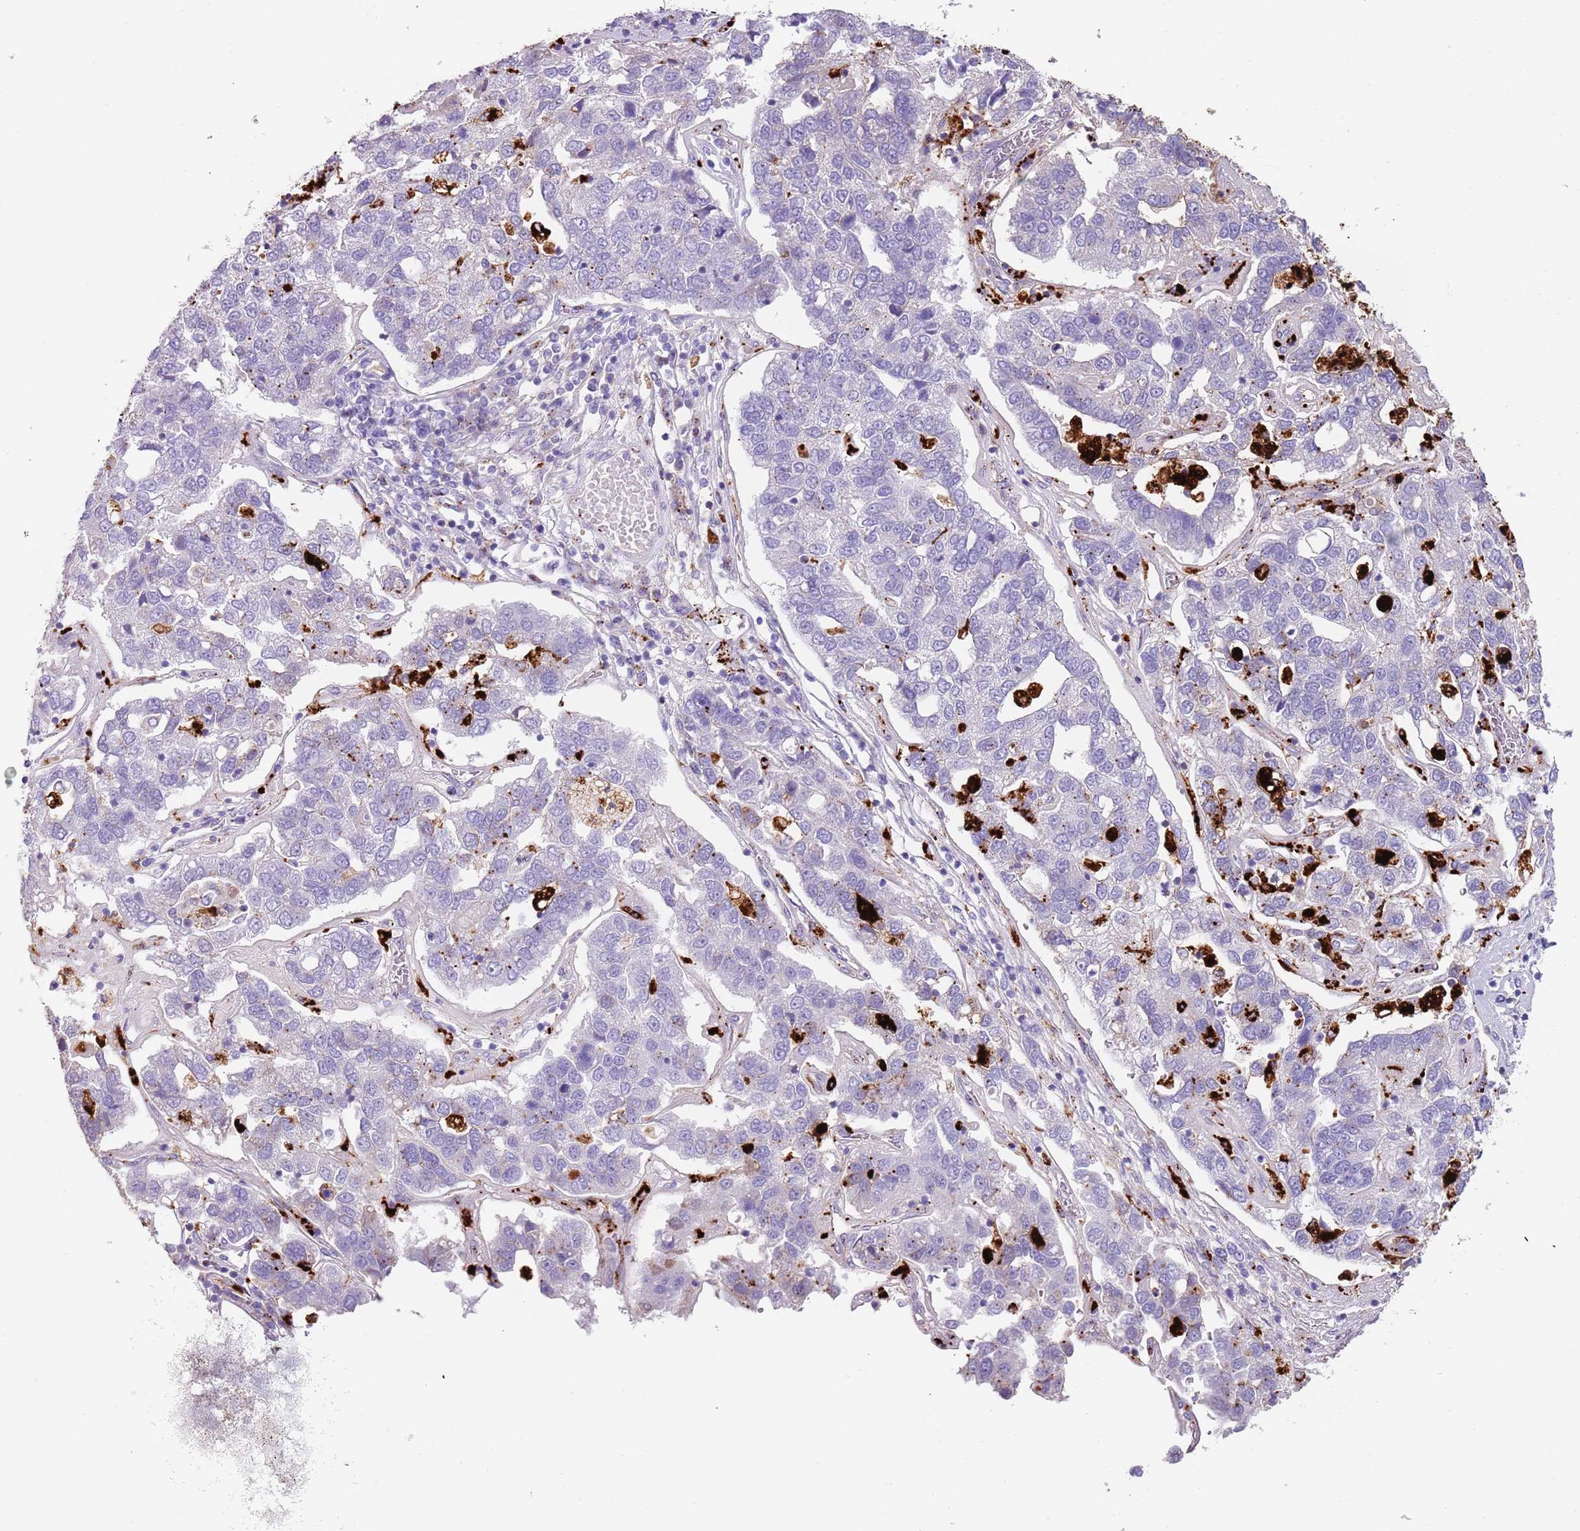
{"staining": {"intensity": "negative", "quantity": "none", "location": "none"}, "tissue": "pancreatic cancer", "cell_type": "Tumor cells", "image_type": "cancer", "snomed": [{"axis": "morphology", "description": "Adenocarcinoma, NOS"}, {"axis": "topography", "description": "Pancreas"}], "caption": "This micrograph is of adenocarcinoma (pancreatic) stained with immunohistochemistry to label a protein in brown with the nuclei are counter-stained blue. There is no expression in tumor cells.", "gene": "LRRN3", "patient": {"sex": "female", "age": 61}}